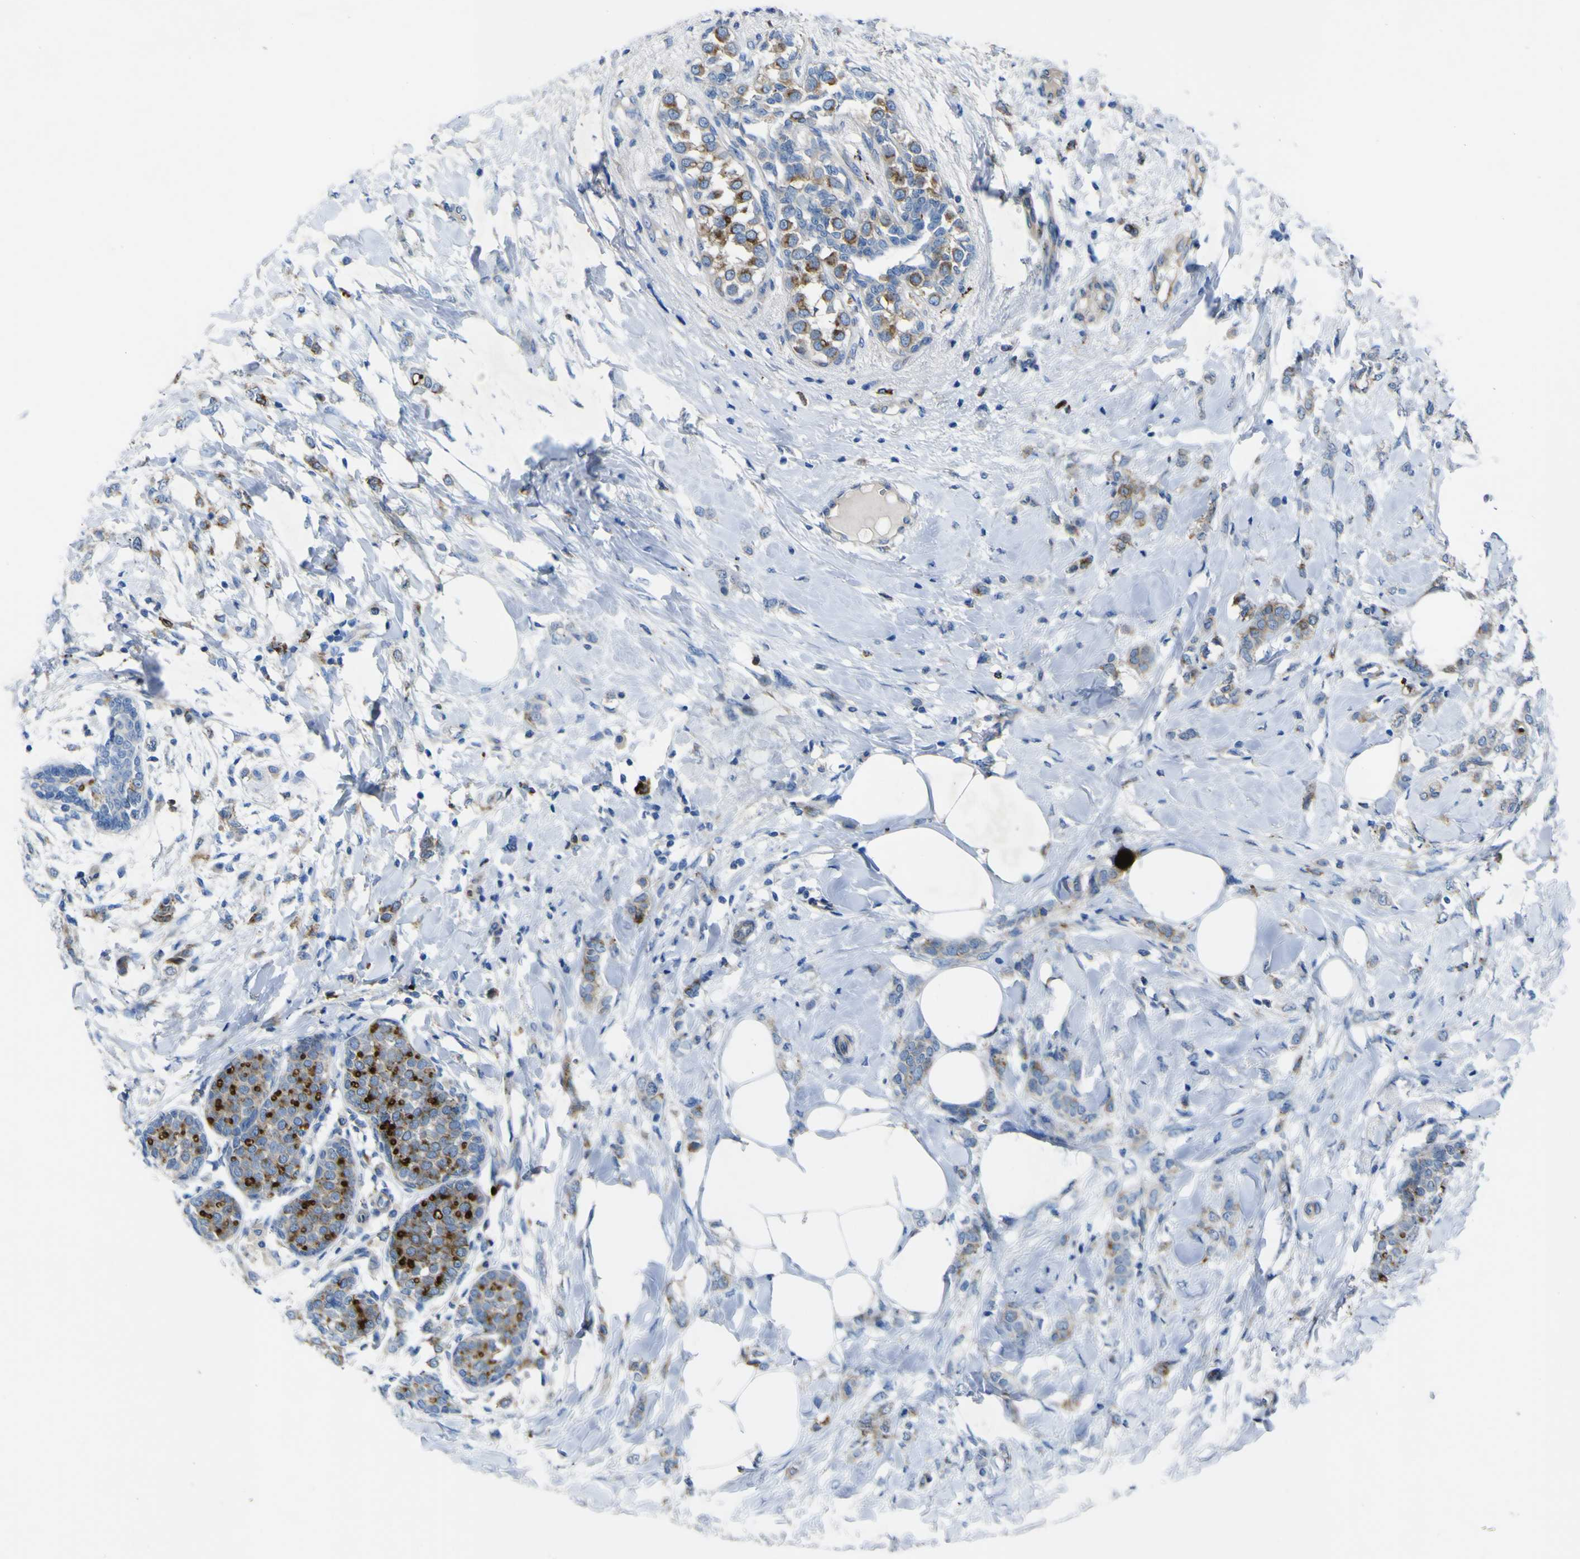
{"staining": {"intensity": "strong", "quantity": ">75%", "location": "cytoplasmic/membranous"}, "tissue": "breast cancer", "cell_type": "Tumor cells", "image_type": "cancer", "snomed": [{"axis": "morphology", "description": "Lobular carcinoma, in situ"}, {"axis": "morphology", "description": "Lobular carcinoma"}, {"axis": "topography", "description": "Breast"}], "caption": "Protein expression by immunohistochemistry exhibits strong cytoplasmic/membranous positivity in approximately >75% of tumor cells in lobular carcinoma (breast).", "gene": "CST3", "patient": {"sex": "female", "age": 41}}